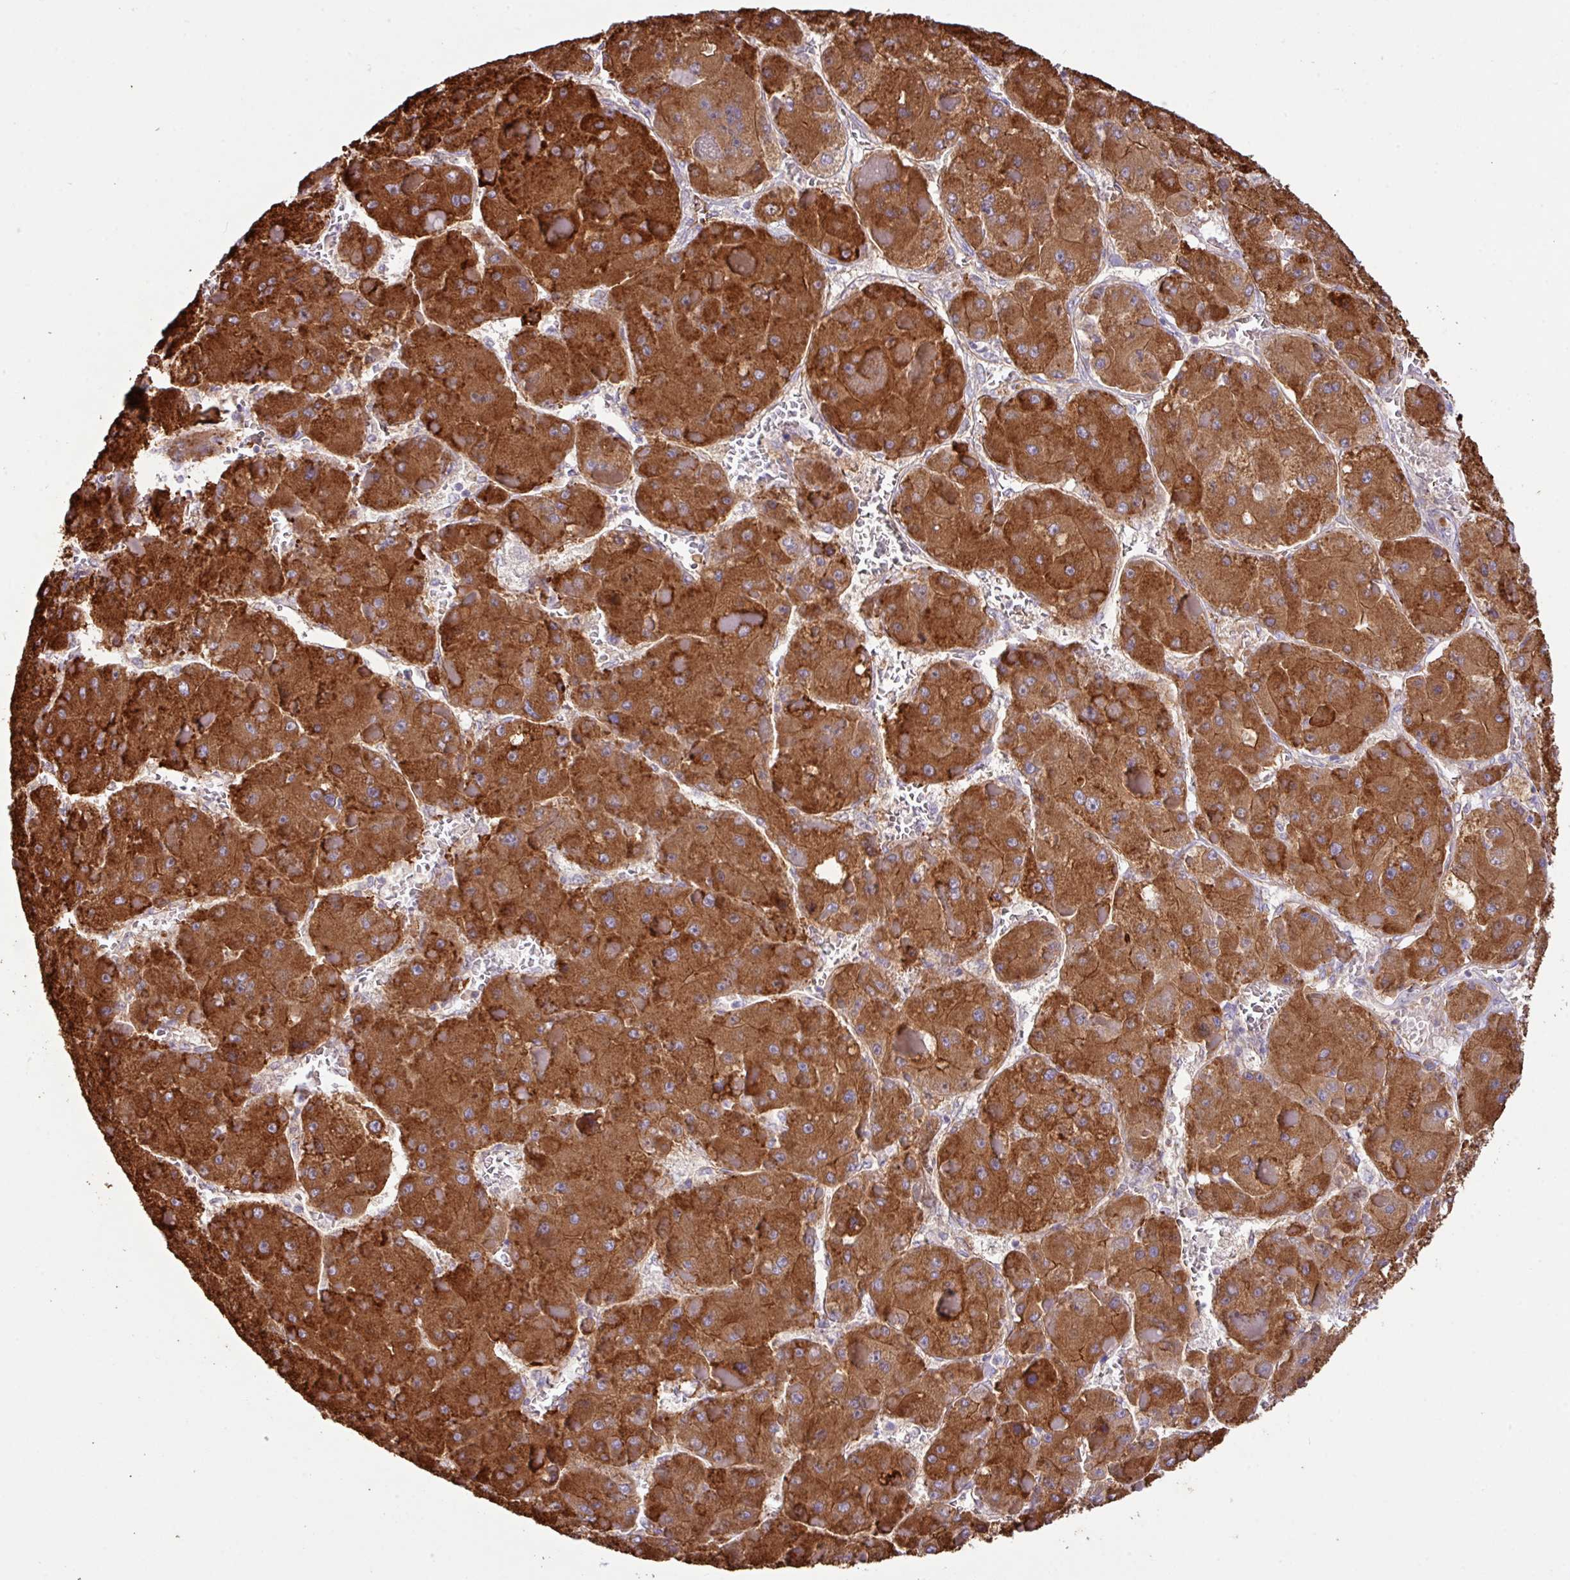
{"staining": {"intensity": "strong", "quantity": ">75%", "location": "cytoplasmic/membranous"}, "tissue": "liver cancer", "cell_type": "Tumor cells", "image_type": "cancer", "snomed": [{"axis": "morphology", "description": "Carcinoma, Hepatocellular, NOS"}, {"axis": "topography", "description": "Liver"}], "caption": "Approximately >75% of tumor cells in liver hepatocellular carcinoma reveal strong cytoplasmic/membranous protein positivity as visualized by brown immunohistochemical staining.", "gene": "LRRC53", "patient": {"sex": "female", "age": 73}}